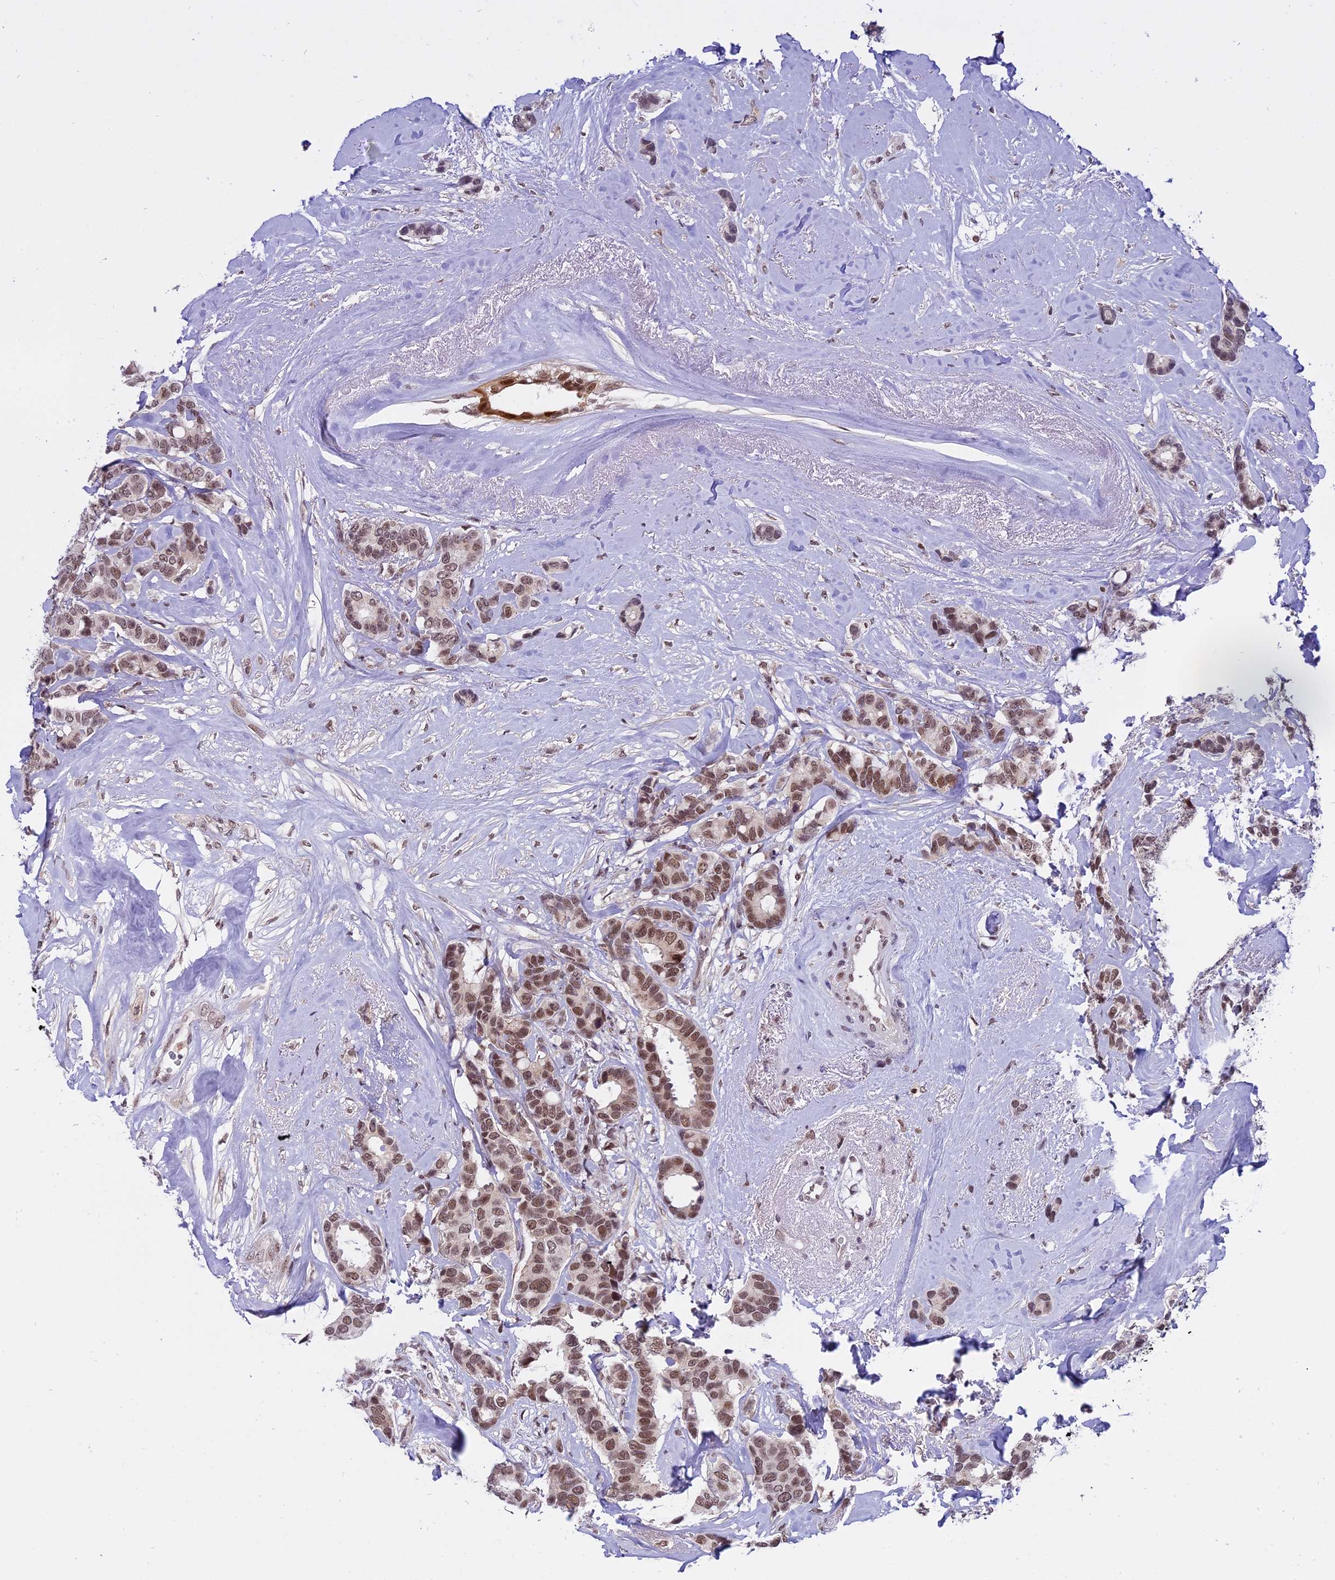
{"staining": {"intensity": "moderate", "quantity": ">75%", "location": "nuclear"}, "tissue": "breast cancer", "cell_type": "Tumor cells", "image_type": "cancer", "snomed": [{"axis": "morphology", "description": "Duct carcinoma"}, {"axis": "topography", "description": "Breast"}], "caption": "Tumor cells reveal medium levels of moderate nuclear positivity in about >75% of cells in human breast cancer. Immunohistochemistry stains the protein in brown and the nuclei are stained blue.", "gene": "TADA3", "patient": {"sex": "female", "age": 87}}